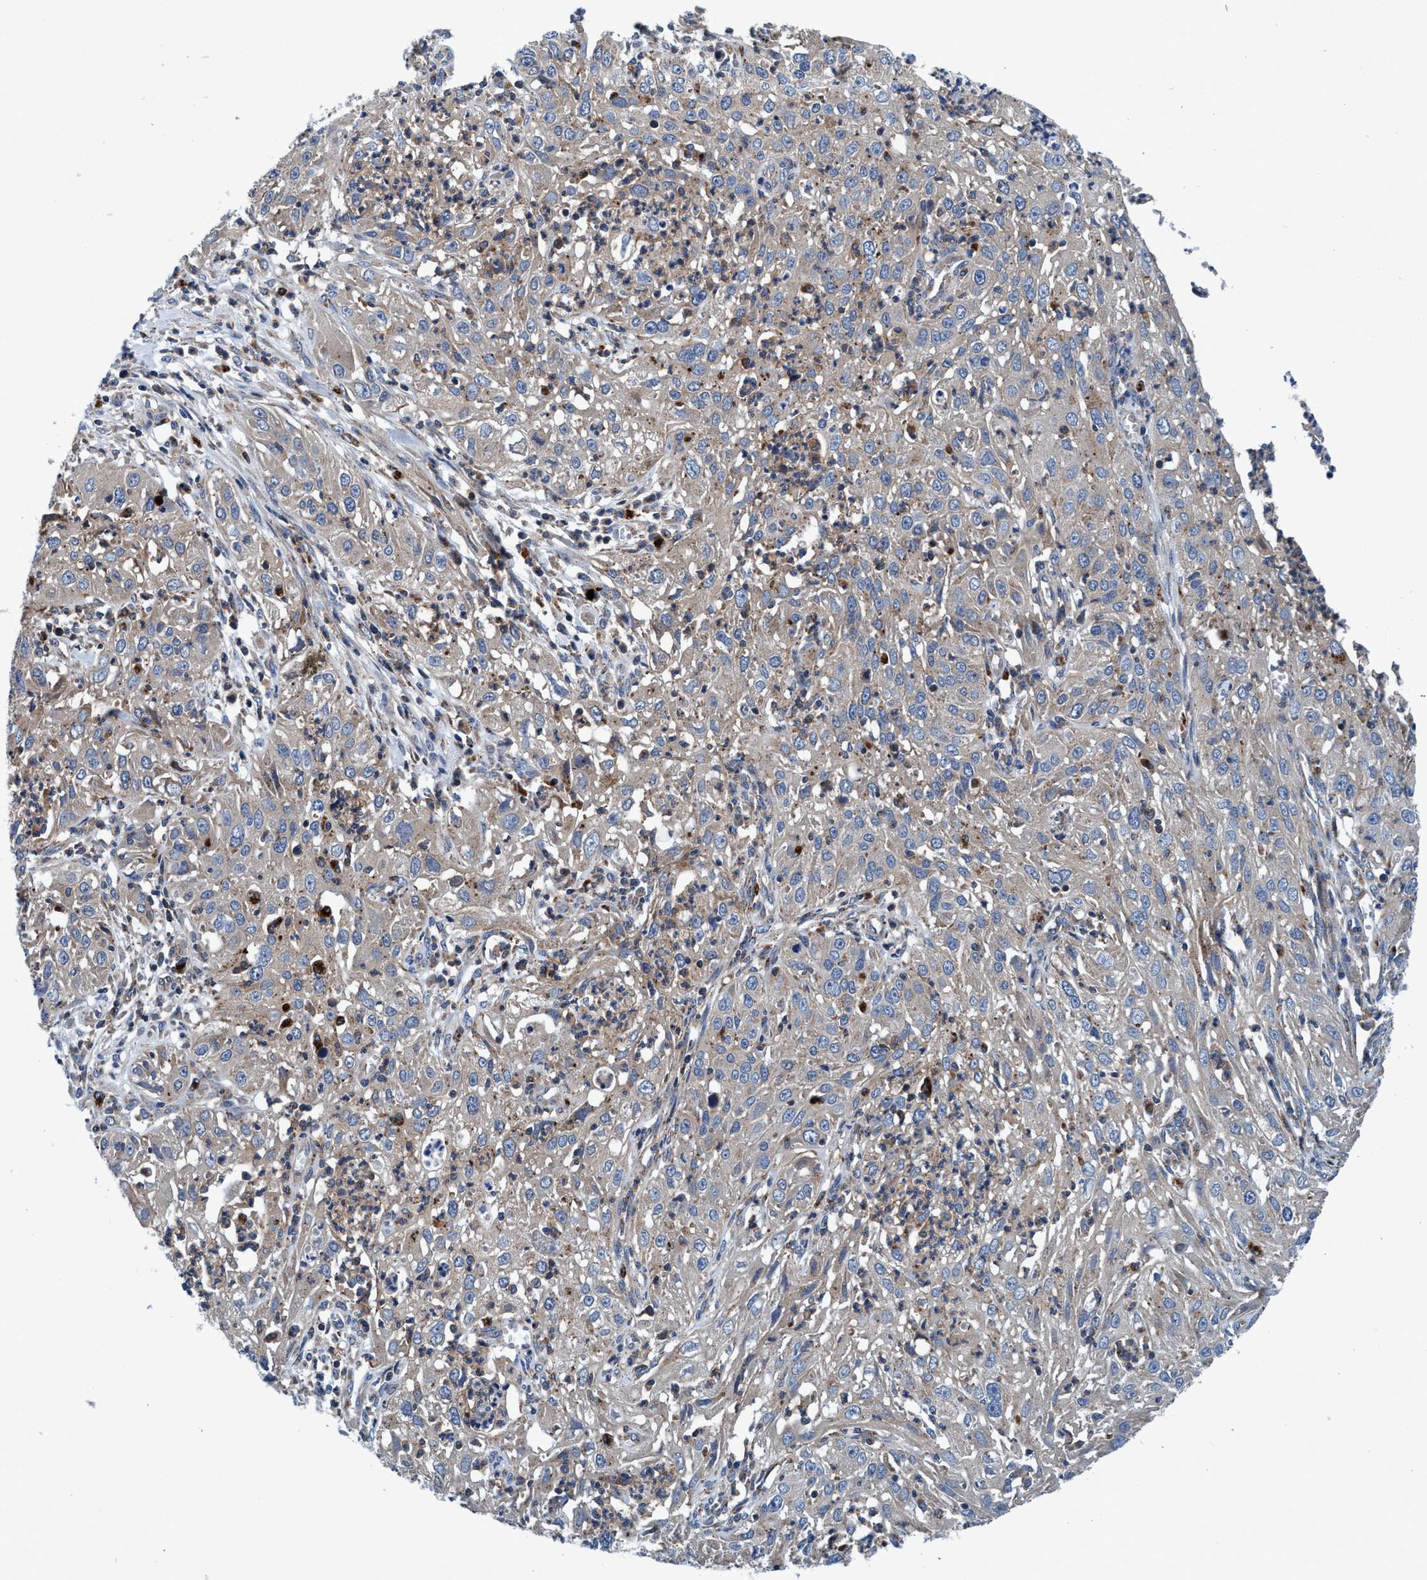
{"staining": {"intensity": "weak", "quantity": "<25%", "location": "cytoplasmic/membranous"}, "tissue": "cervical cancer", "cell_type": "Tumor cells", "image_type": "cancer", "snomed": [{"axis": "morphology", "description": "Squamous cell carcinoma, NOS"}, {"axis": "topography", "description": "Cervix"}], "caption": "Protein analysis of cervical squamous cell carcinoma reveals no significant staining in tumor cells. The staining is performed using DAB (3,3'-diaminobenzidine) brown chromogen with nuclei counter-stained in using hematoxylin.", "gene": "ENDOG", "patient": {"sex": "female", "age": 32}}